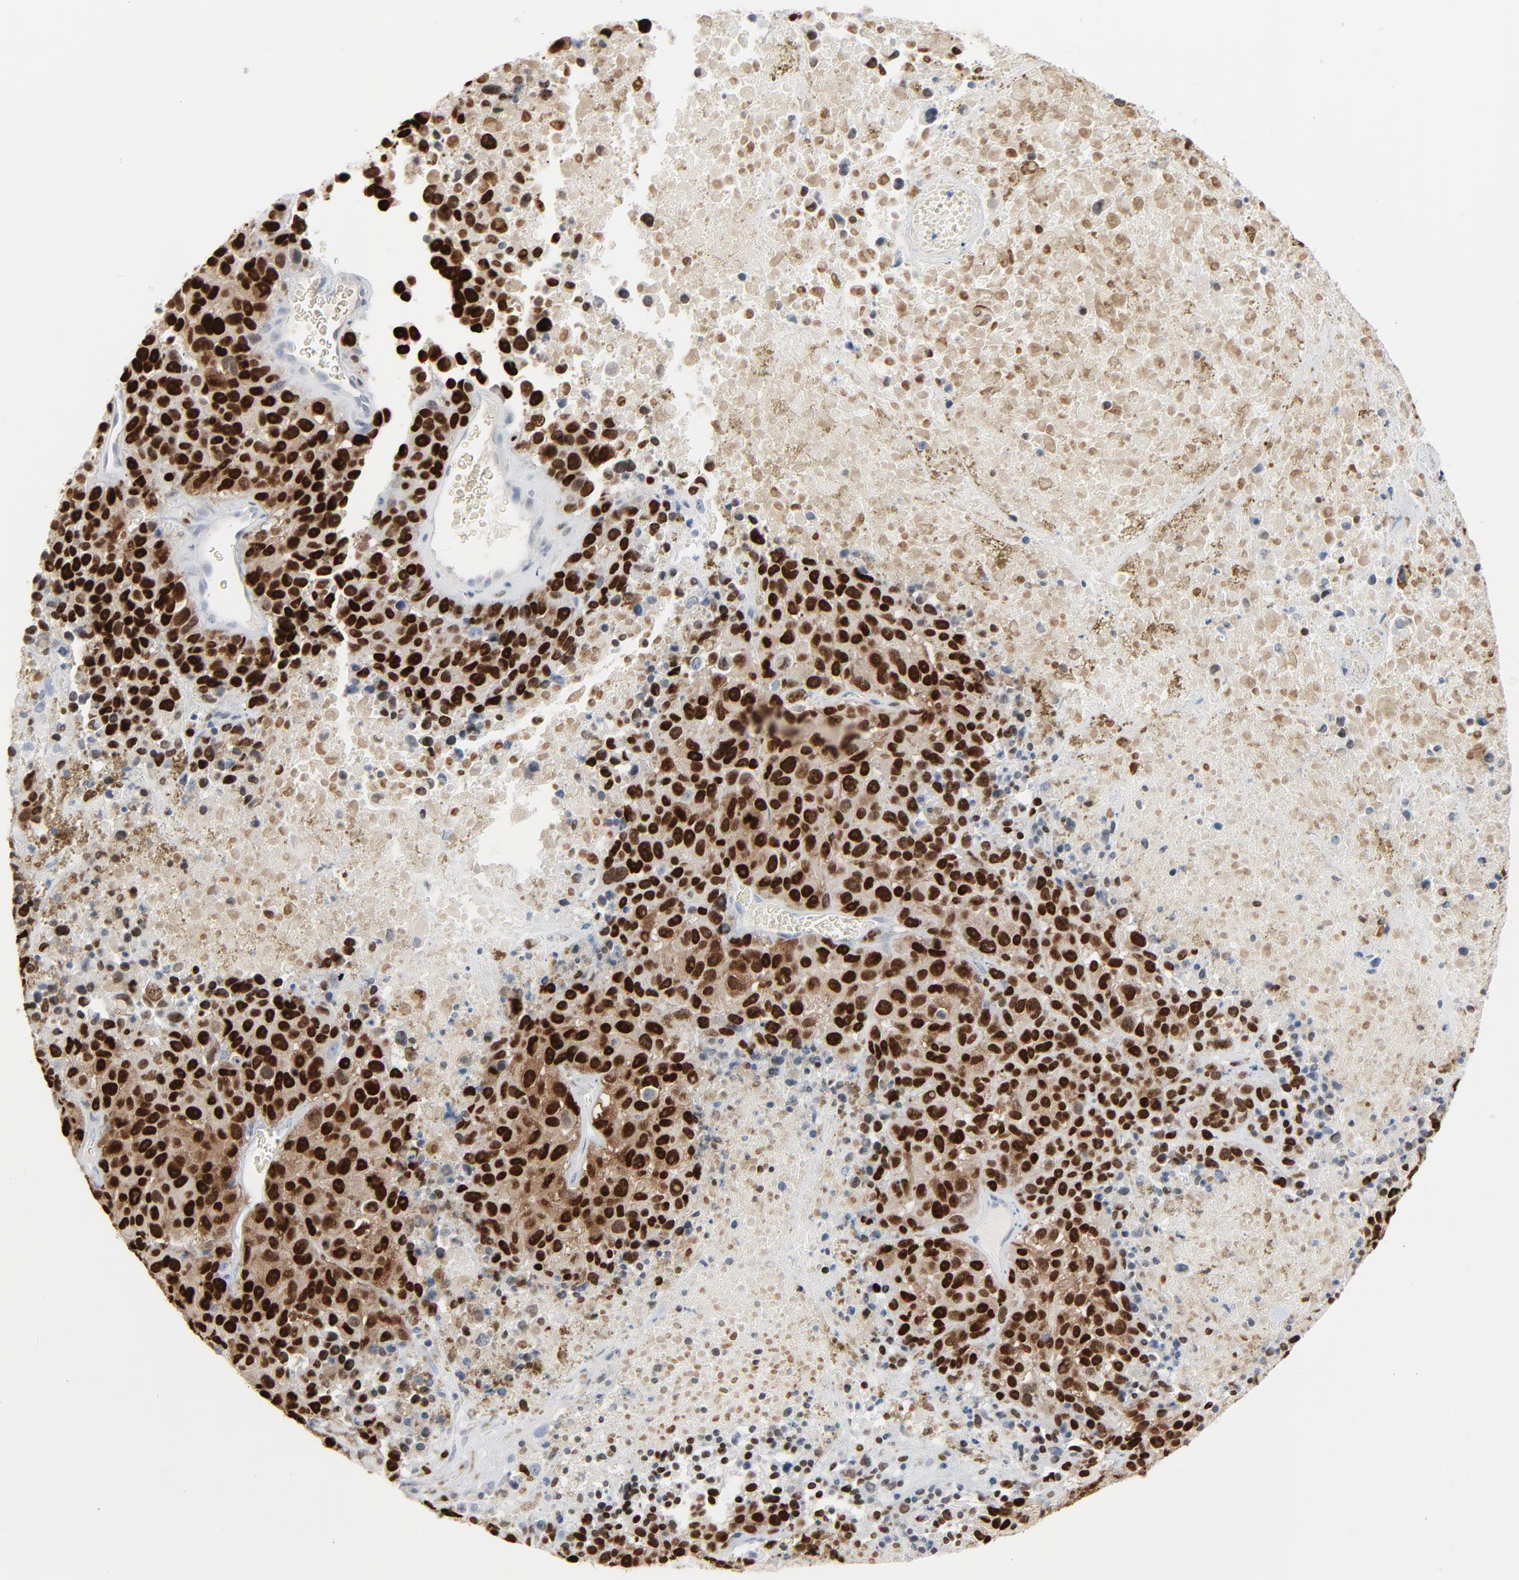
{"staining": {"intensity": "strong", "quantity": ">75%", "location": "nuclear"}, "tissue": "melanoma", "cell_type": "Tumor cells", "image_type": "cancer", "snomed": [{"axis": "morphology", "description": "Malignant melanoma, Metastatic site"}, {"axis": "topography", "description": "Cerebral cortex"}], "caption": "Melanoma stained with a protein marker demonstrates strong staining in tumor cells.", "gene": "MITF", "patient": {"sex": "female", "age": 52}}